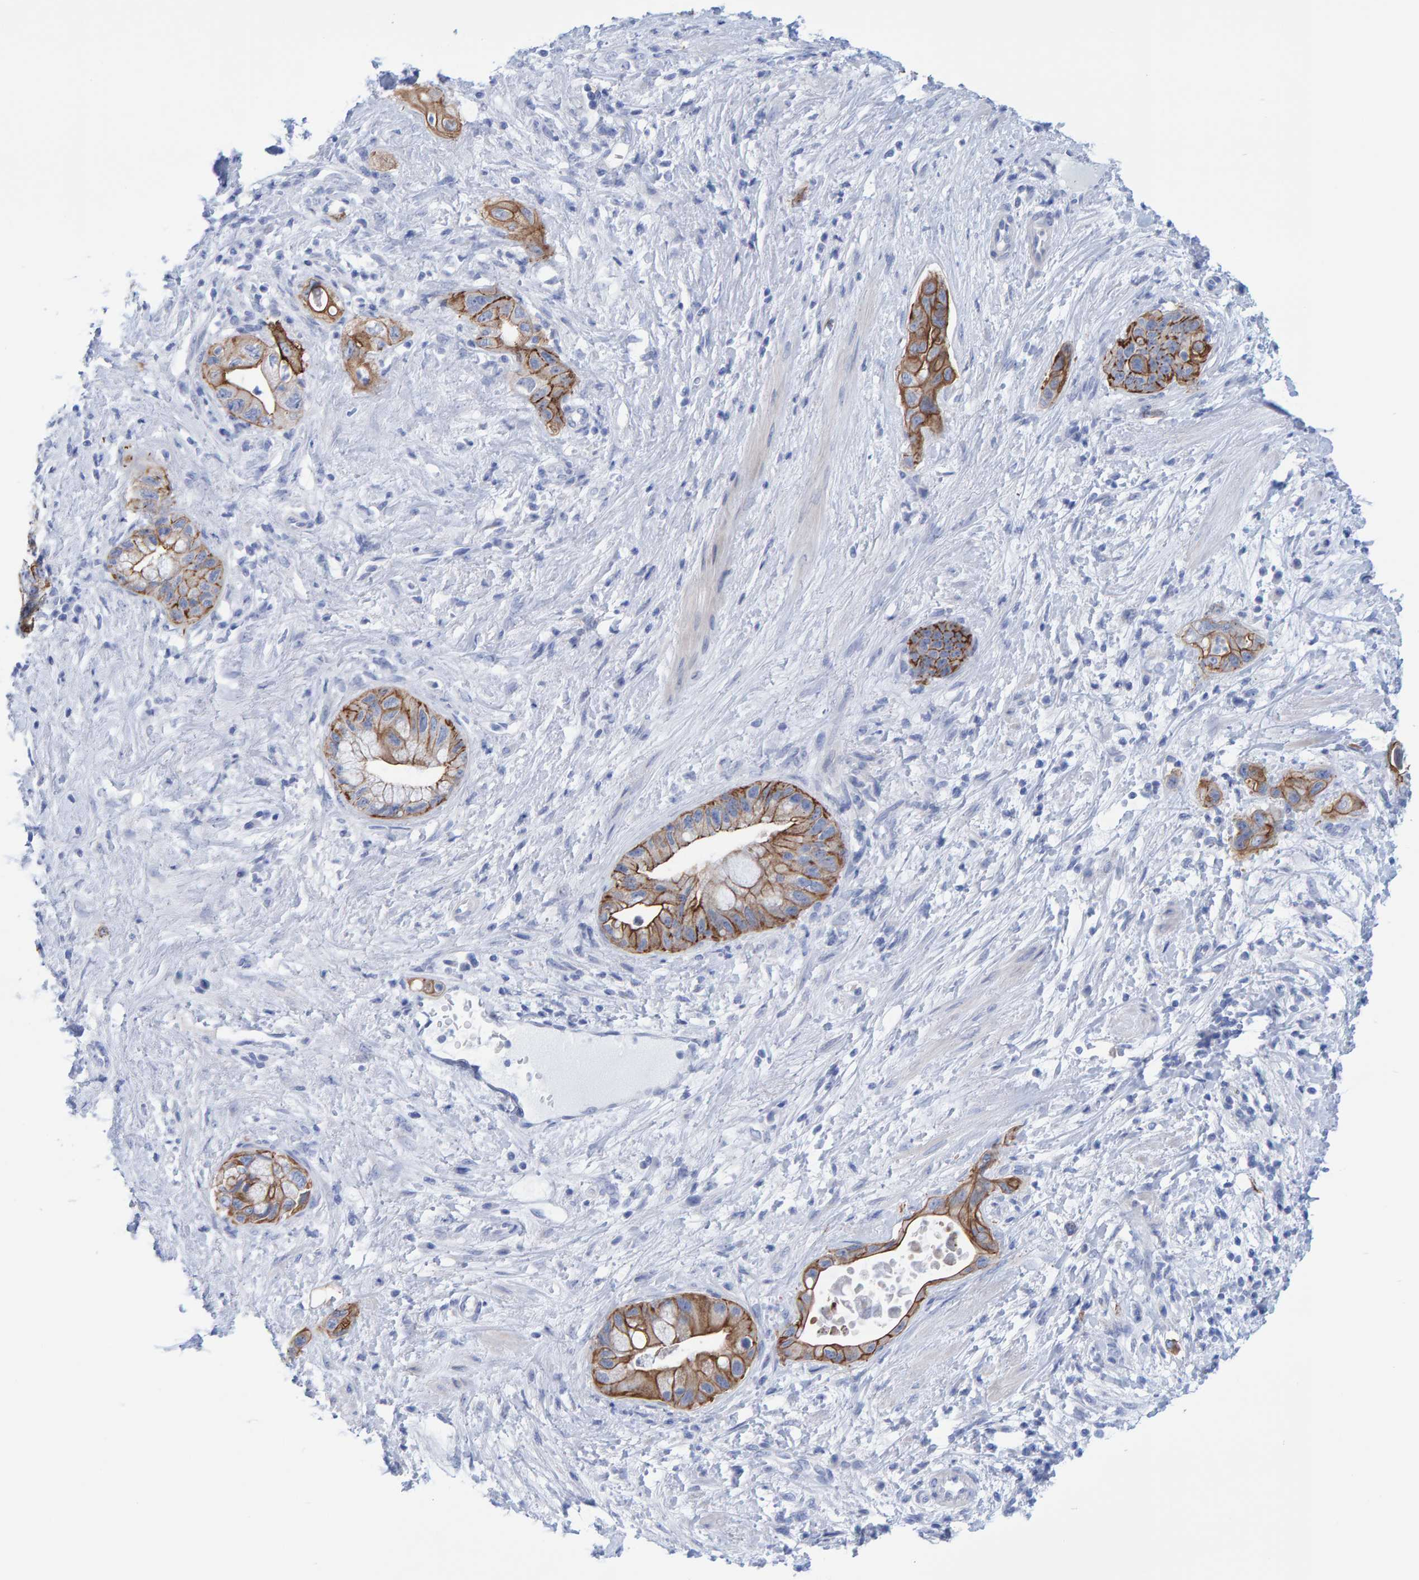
{"staining": {"intensity": "moderate", "quantity": ">75%", "location": "cytoplasmic/membranous"}, "tissue": "pancreatic cancer", "cell_type": "Tumor cells", "image_type": "cancer", "snomed": [{"axis": "morphology", "description": "Adenocarcinoma, NOS"}, {"axis": "topography", "description": "Pancreas"}], "caption": "About >75% of tumor cells in pancreatic cancer display moderate cytoplasmic/membranous protein expression as visualized by brown immunohistochemical staining.", "gene": "JAKMIP3", "patient": {"sex": "female", "age": 73}}